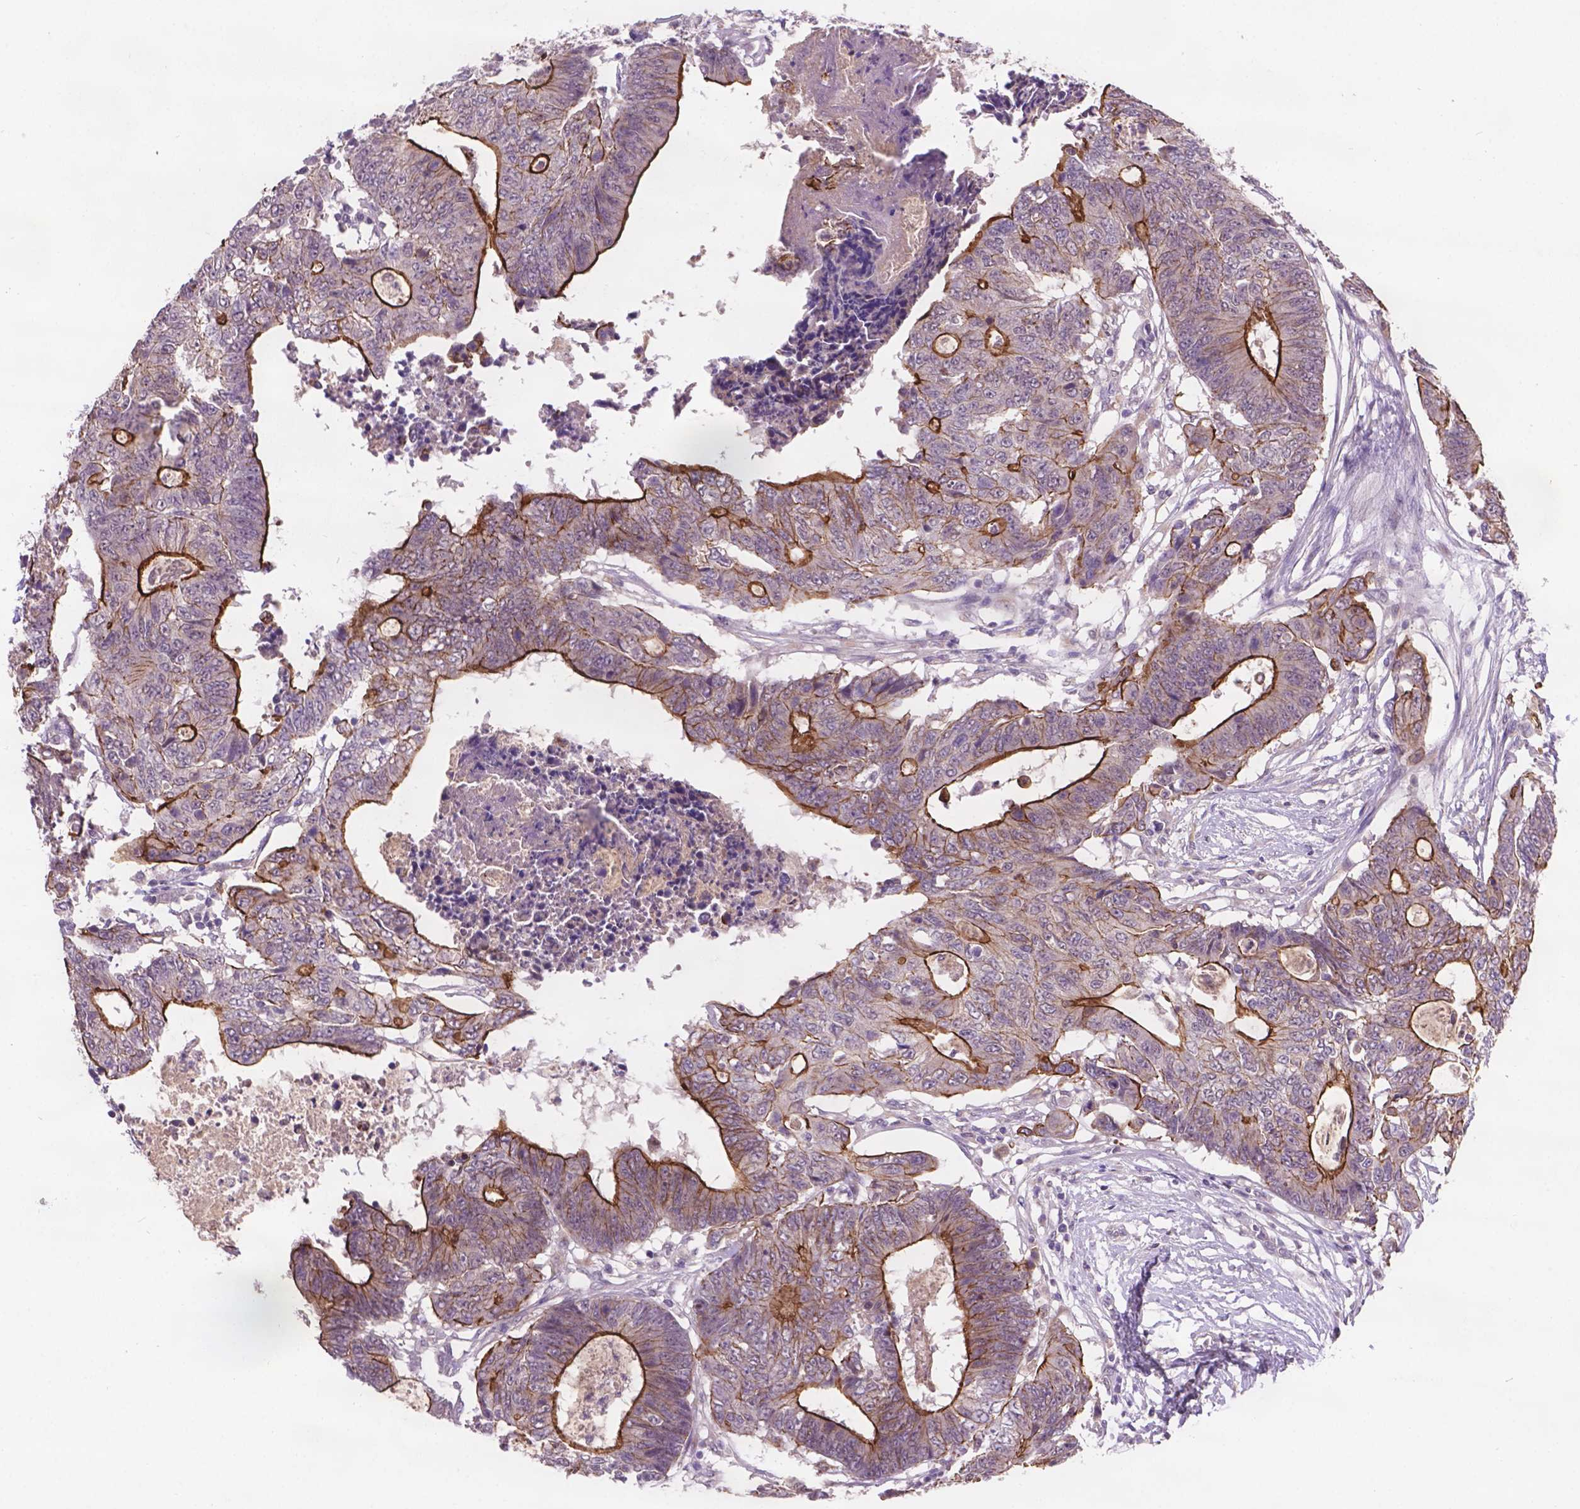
{"staining": {"intensity": "strong", "quantity": "<25%", "location": "cytoplasmic/membranous"}, "tissue": "colorectal cancer", "cell_type": "Tumor cells", "image_type": "cancer", "snomed": [{"axis": "morphology", "description": "Adenocarcinoma, NOS"}, {"axis": "topography", "description": "Colon"}], "caption": "Colorectal cancer stained with DAB (3,3'-diaminobenzidine) IHC shows medium levels of strong cytoplasmic/membranous expression in about <25% of tumor cells.", "gene": "GXYLT2", "patient": {"sex": "female", "age": 48}}